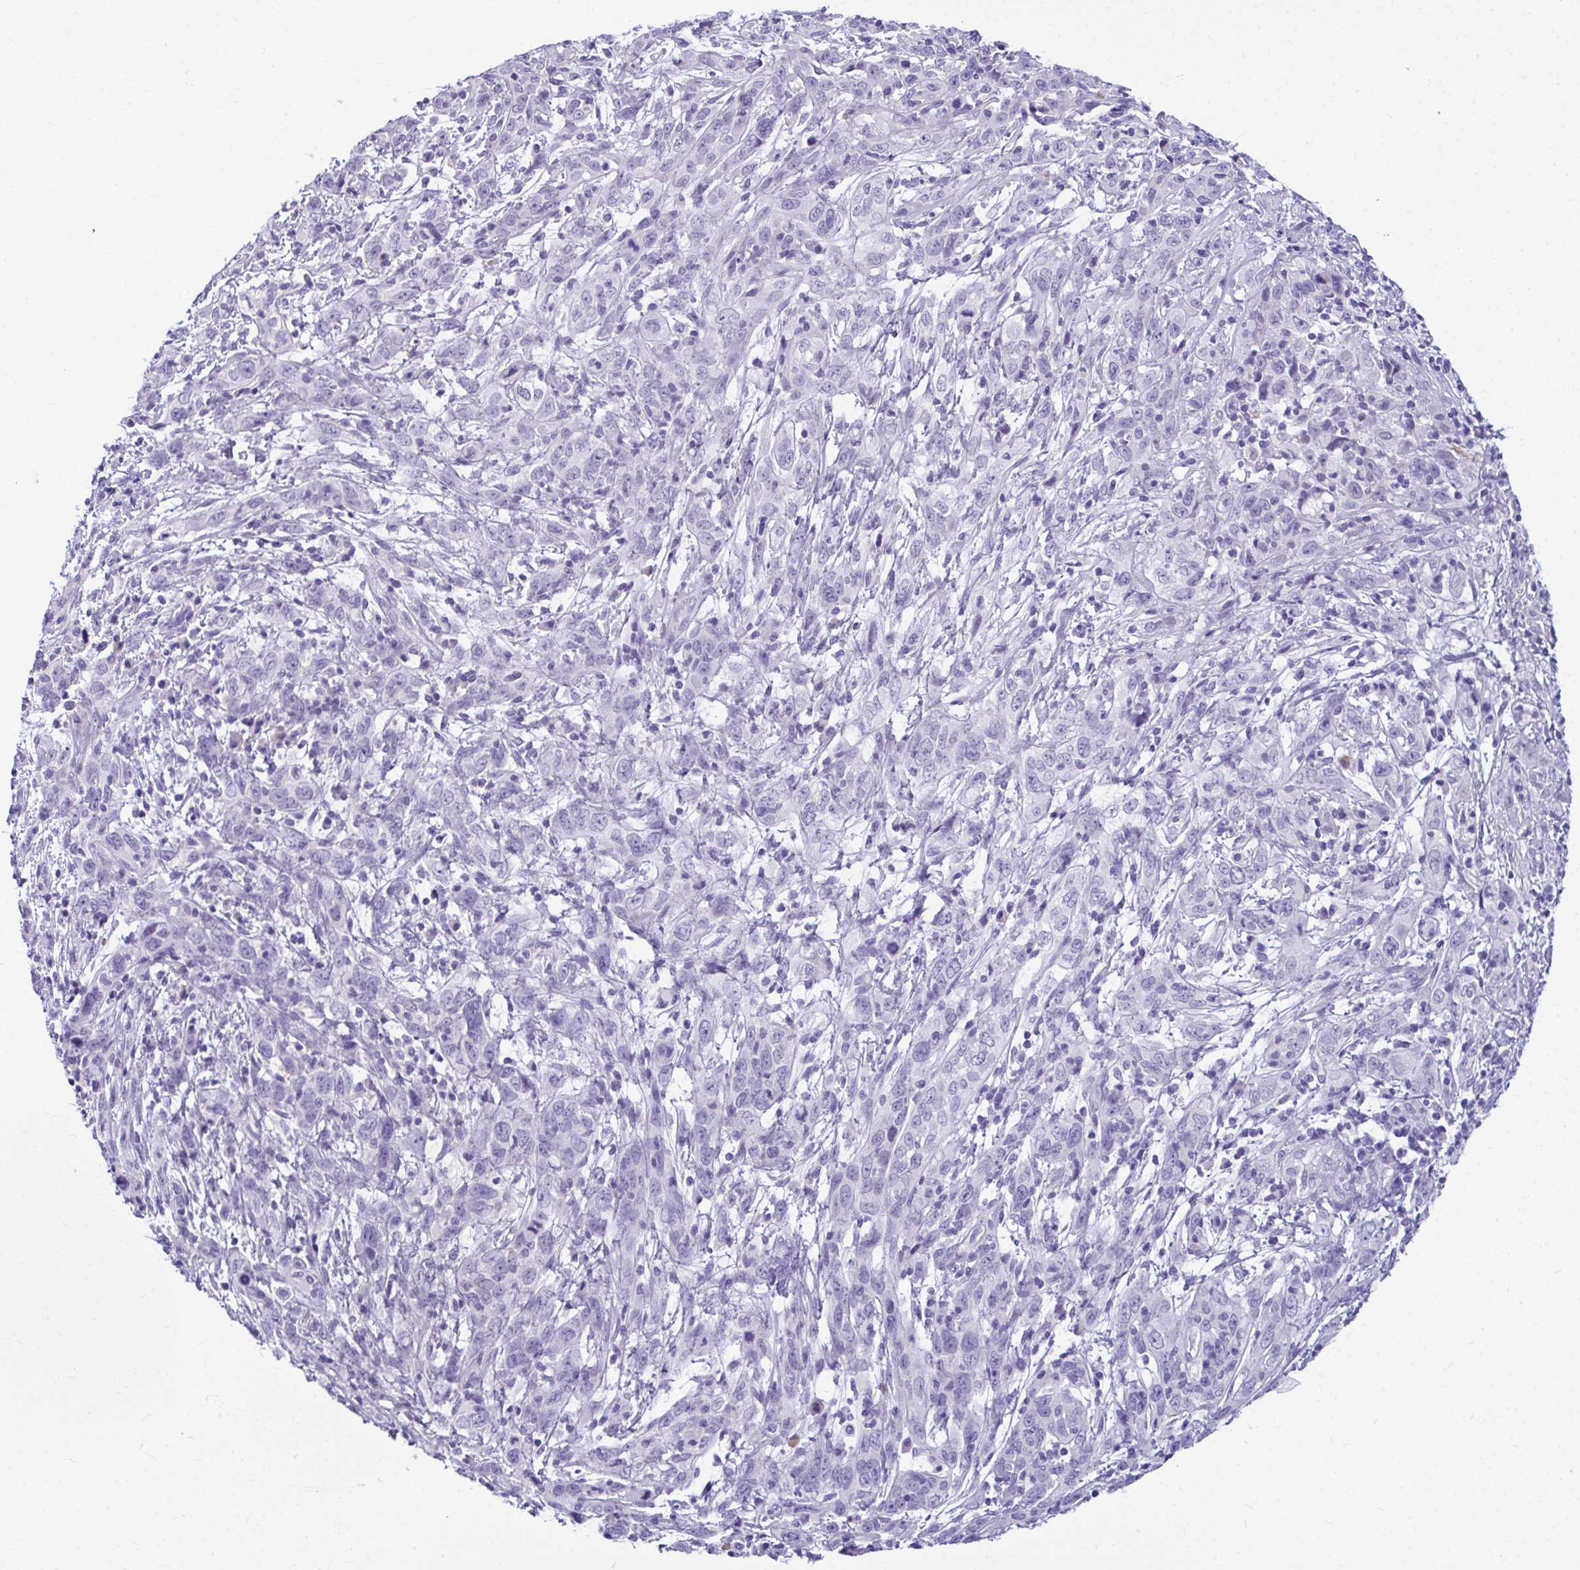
{"staining": {"intensity": "negative", "quantity": "none", "location": "none"}, "tissue": "cervical cancer", "cell_type": "Tumor cells", "image_type": "cancer", "snomed": [{"axis": "morphology", "description": "Adenocarcinoma, NOS"}, {"axis": "topography", "description": "Cervix"}], "caption": "This is a histopathology image of immunohistochemistry staining of cervical cancer (adenocarcinoma), which shows no positivity in tumor cells.", "gene": "SERPINI1", "patient": {"sex": "female", "age": 40}}